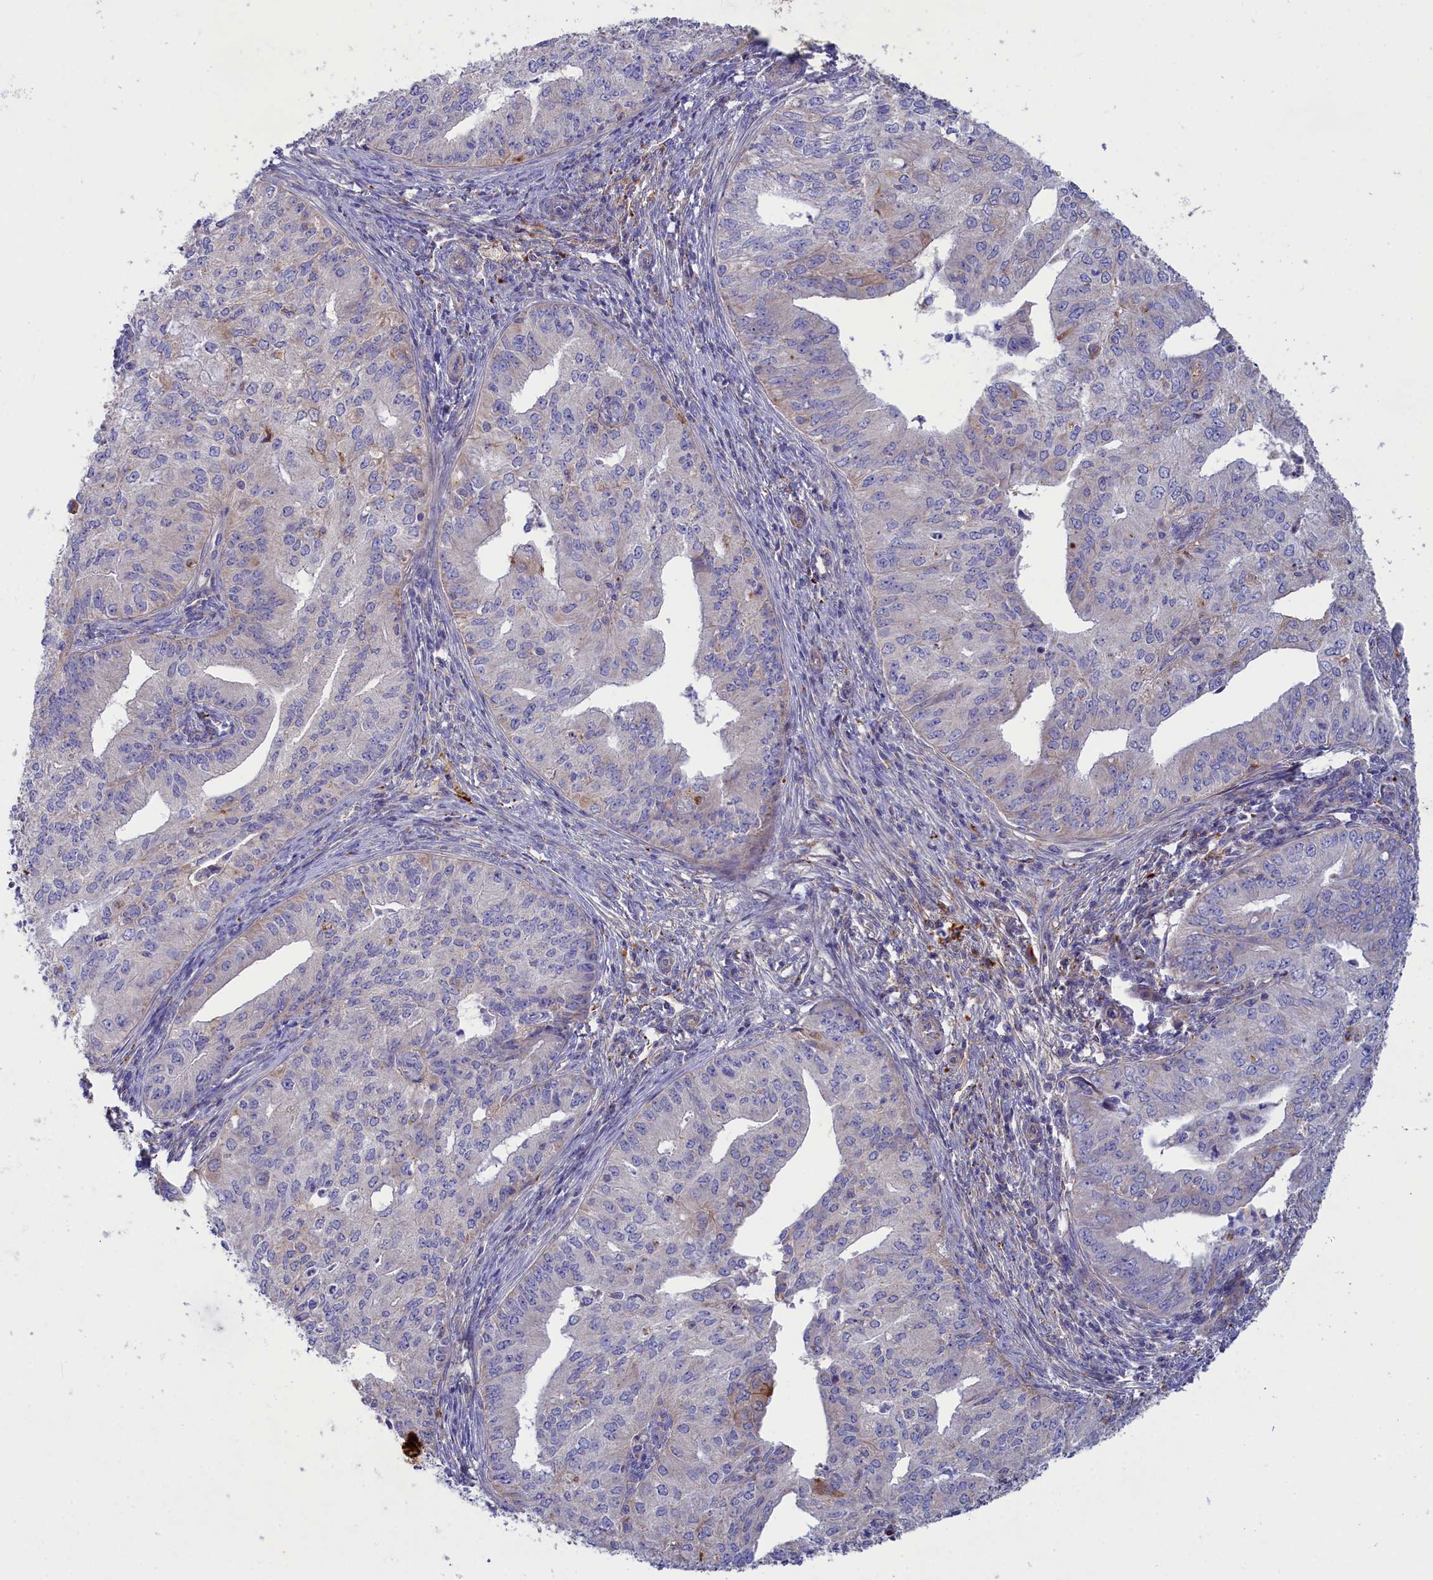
{"staining": {"intensity": "negative", "quantity": "none", "location": "none"}, "tissue": "endometrial cancer", "cell_type": "Tumor cells", "image_type": "cancer", "snomed": [{"axis": "morphology", "description": "Adenocarcinoma, NOS"}, {"axis": "topography", "description": "Endometrium"}], "caption": "Immunohistochemical staining of human endometrial cancer (adenocarcinoma) displays no significant staining in tumor cells. (Immunohistochemistry (ihc), brightfield microscopy, high magnification).", "gene": "WDR6", "patient": {"sex": "female", "age": 50}}